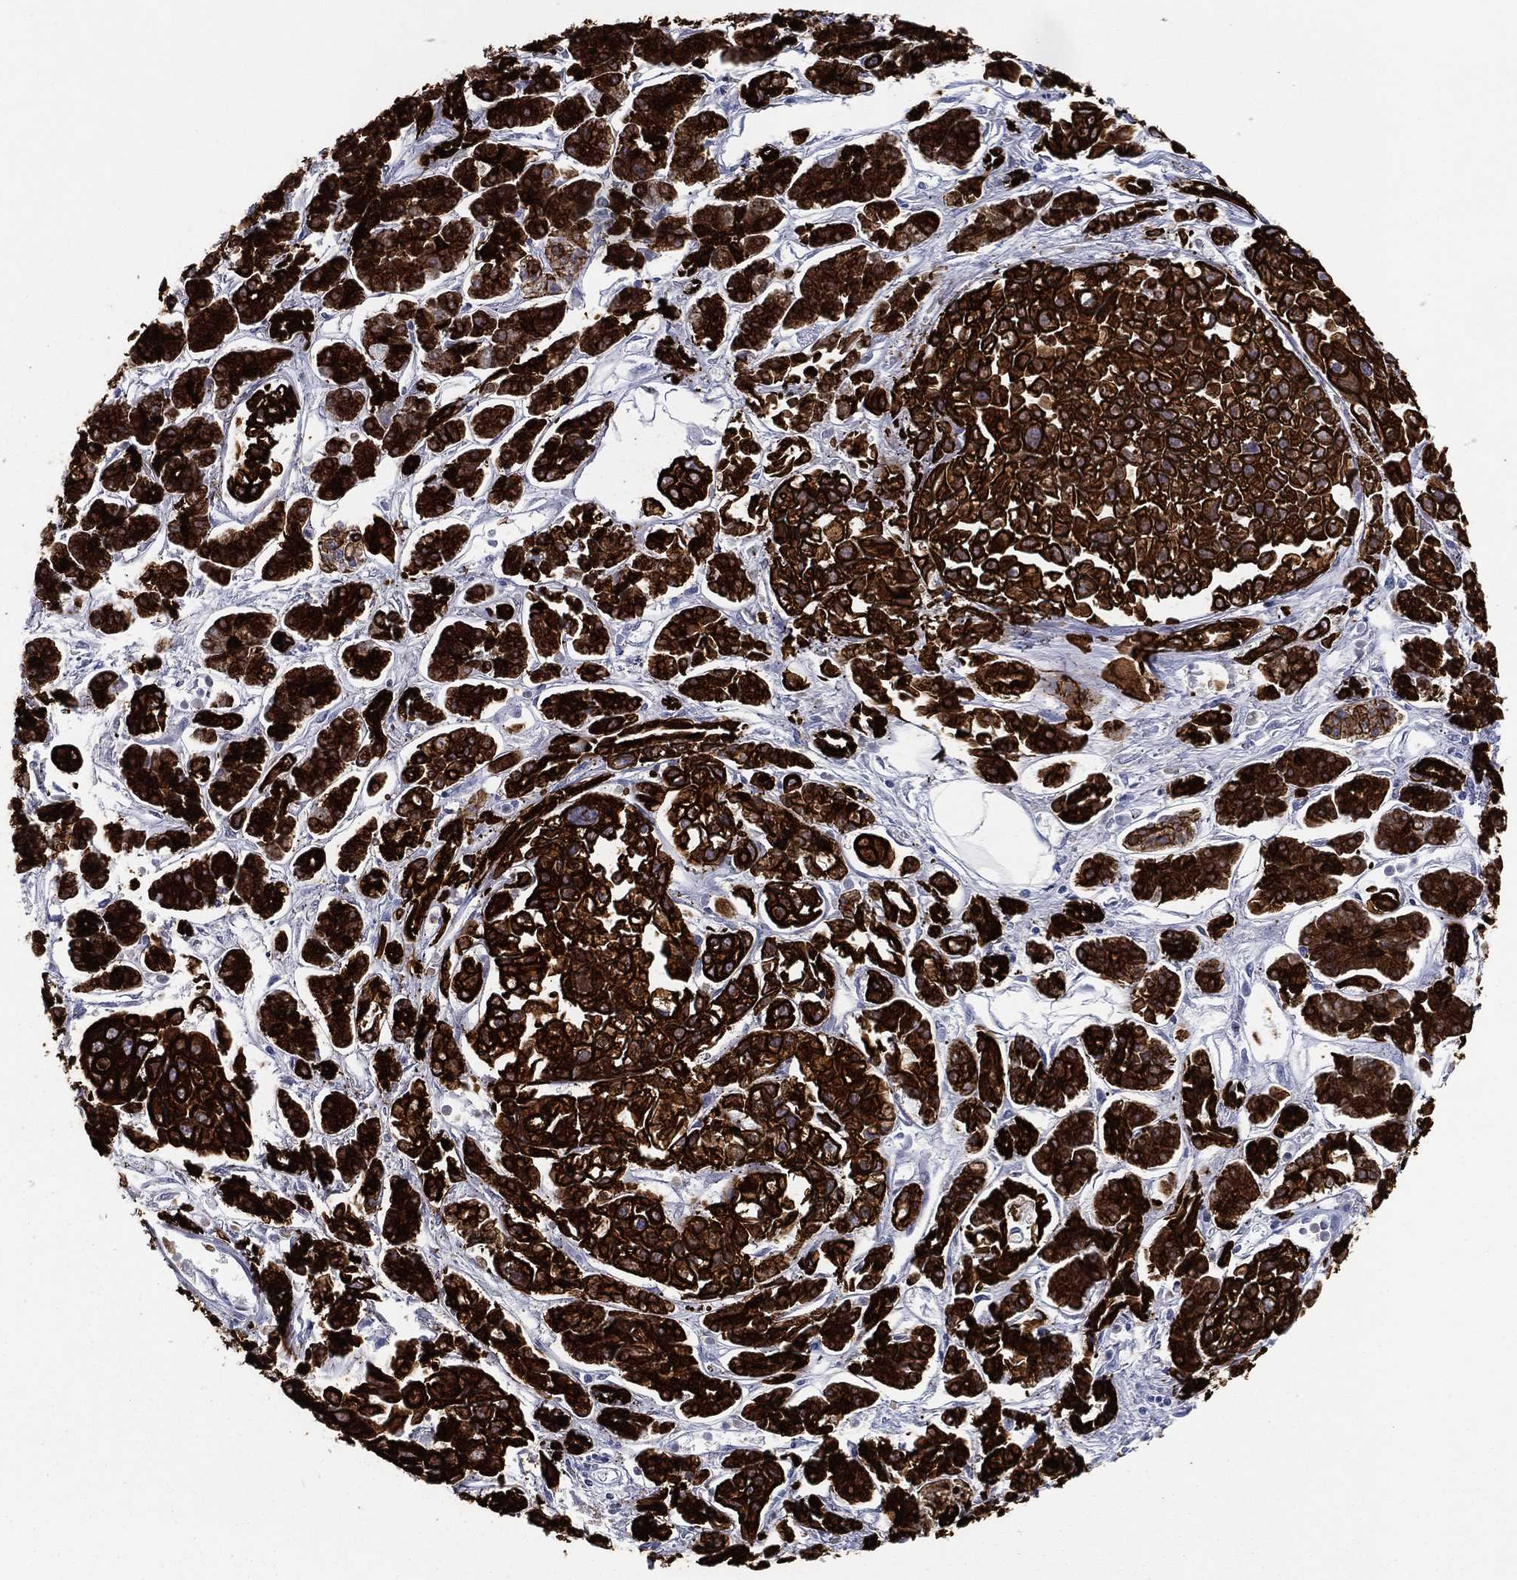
{"staining": {"intensity": "strong", "quantity": ">75%", "location": "cytoplasmic/membranous"}, "tissue": "pancreatic cancer", "cell_type": "Tumor cells", "image_type": "cancer", "snomed": [{"axis": "morphology", "description": "Adenocarcinoma, NOS"}, {"axis": "topography", "description": "Pancreas"}], "caption": "Tumor cells show high levels of strong cytoplasmic/membranous expression in about >75% of cells in human adenocarcinoma (pancreatic). Nuclei are stained in blue.", "gene": "KRT7", "patient": {"sex": "male", "age": 85}}